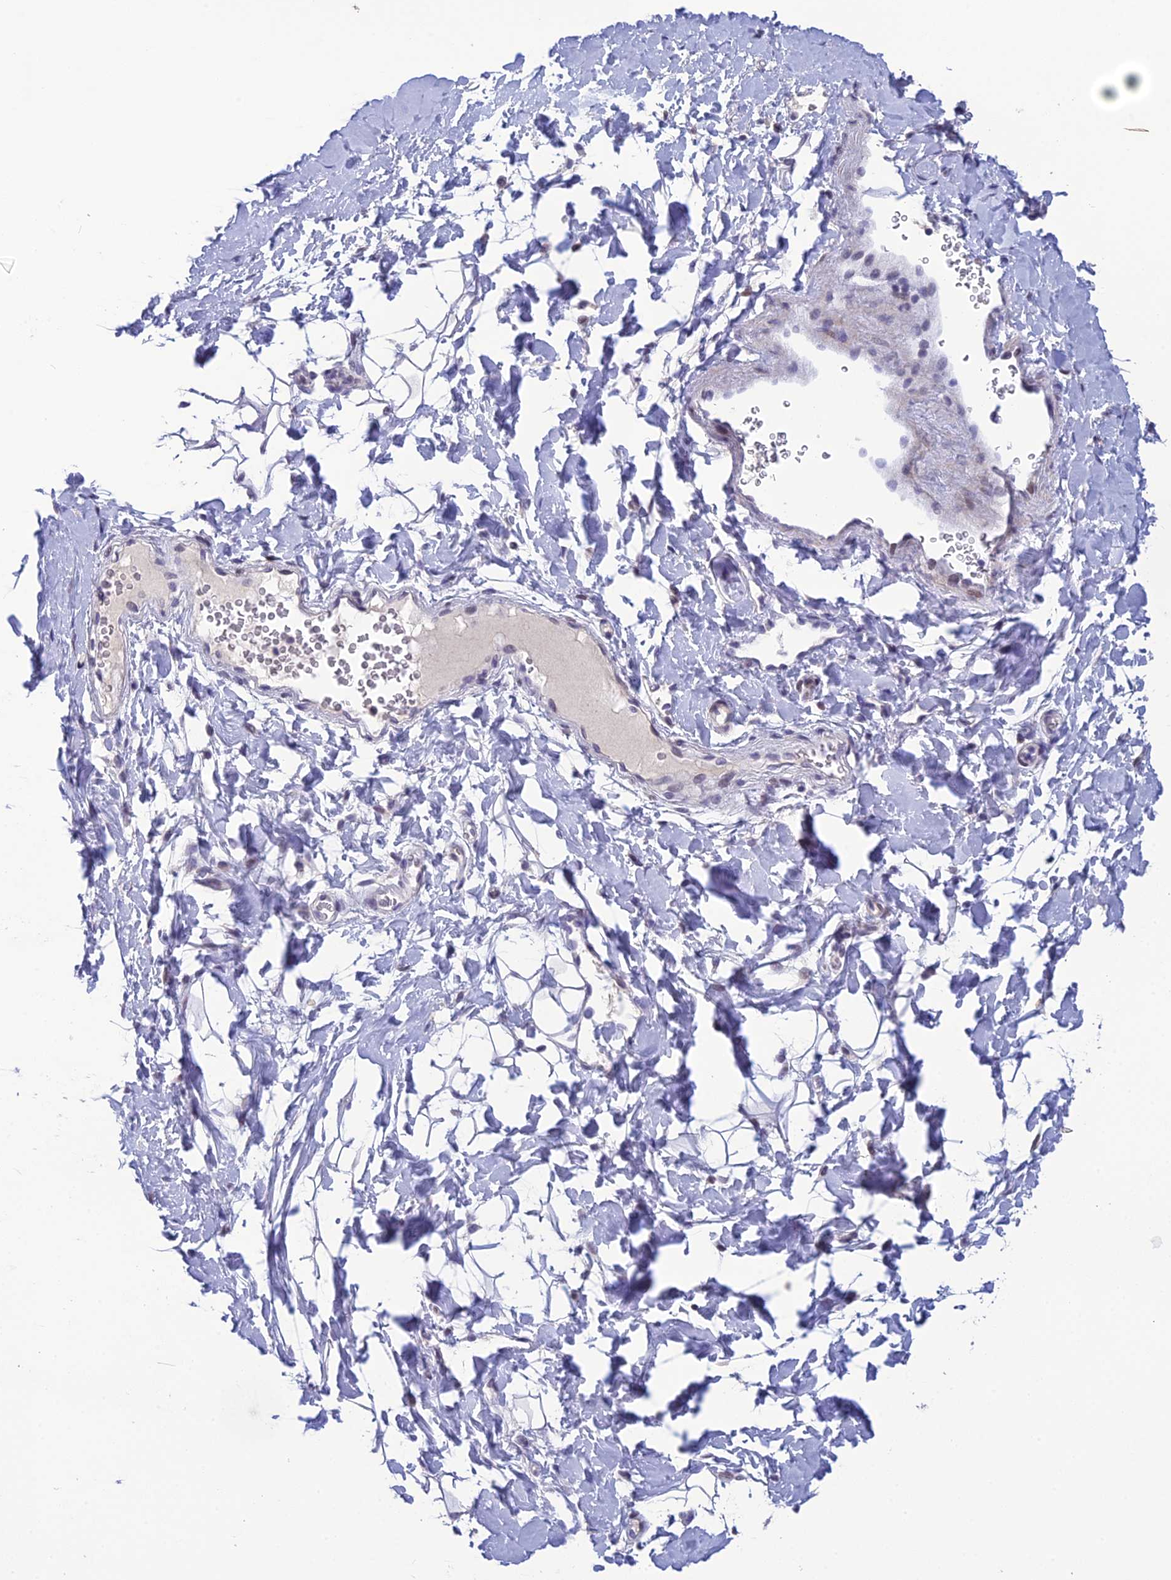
{"staining": {"intensity": "negative", "quantity": "none", "location": "none"}, "tissue": "adipose tissue", "cell_type": "Adipocytes", "image_type": "normal", "snomed": [{"axis": "morphology", "description": "Normal tissue, NOS"}, {"axis": "topography", "description": "Breast"}], "caption": "A high-resolution image shows immunohistochemistry staining of normal adipose tissue, which demonstrates no significant staining in adipocytes. (Brightfield microscopy of DAB (3,3'-diaminobenzidine) immunohistochemistry at high magnification).", "gene": "TMEM134", "patient": {"sex": "female", "age": 26}}